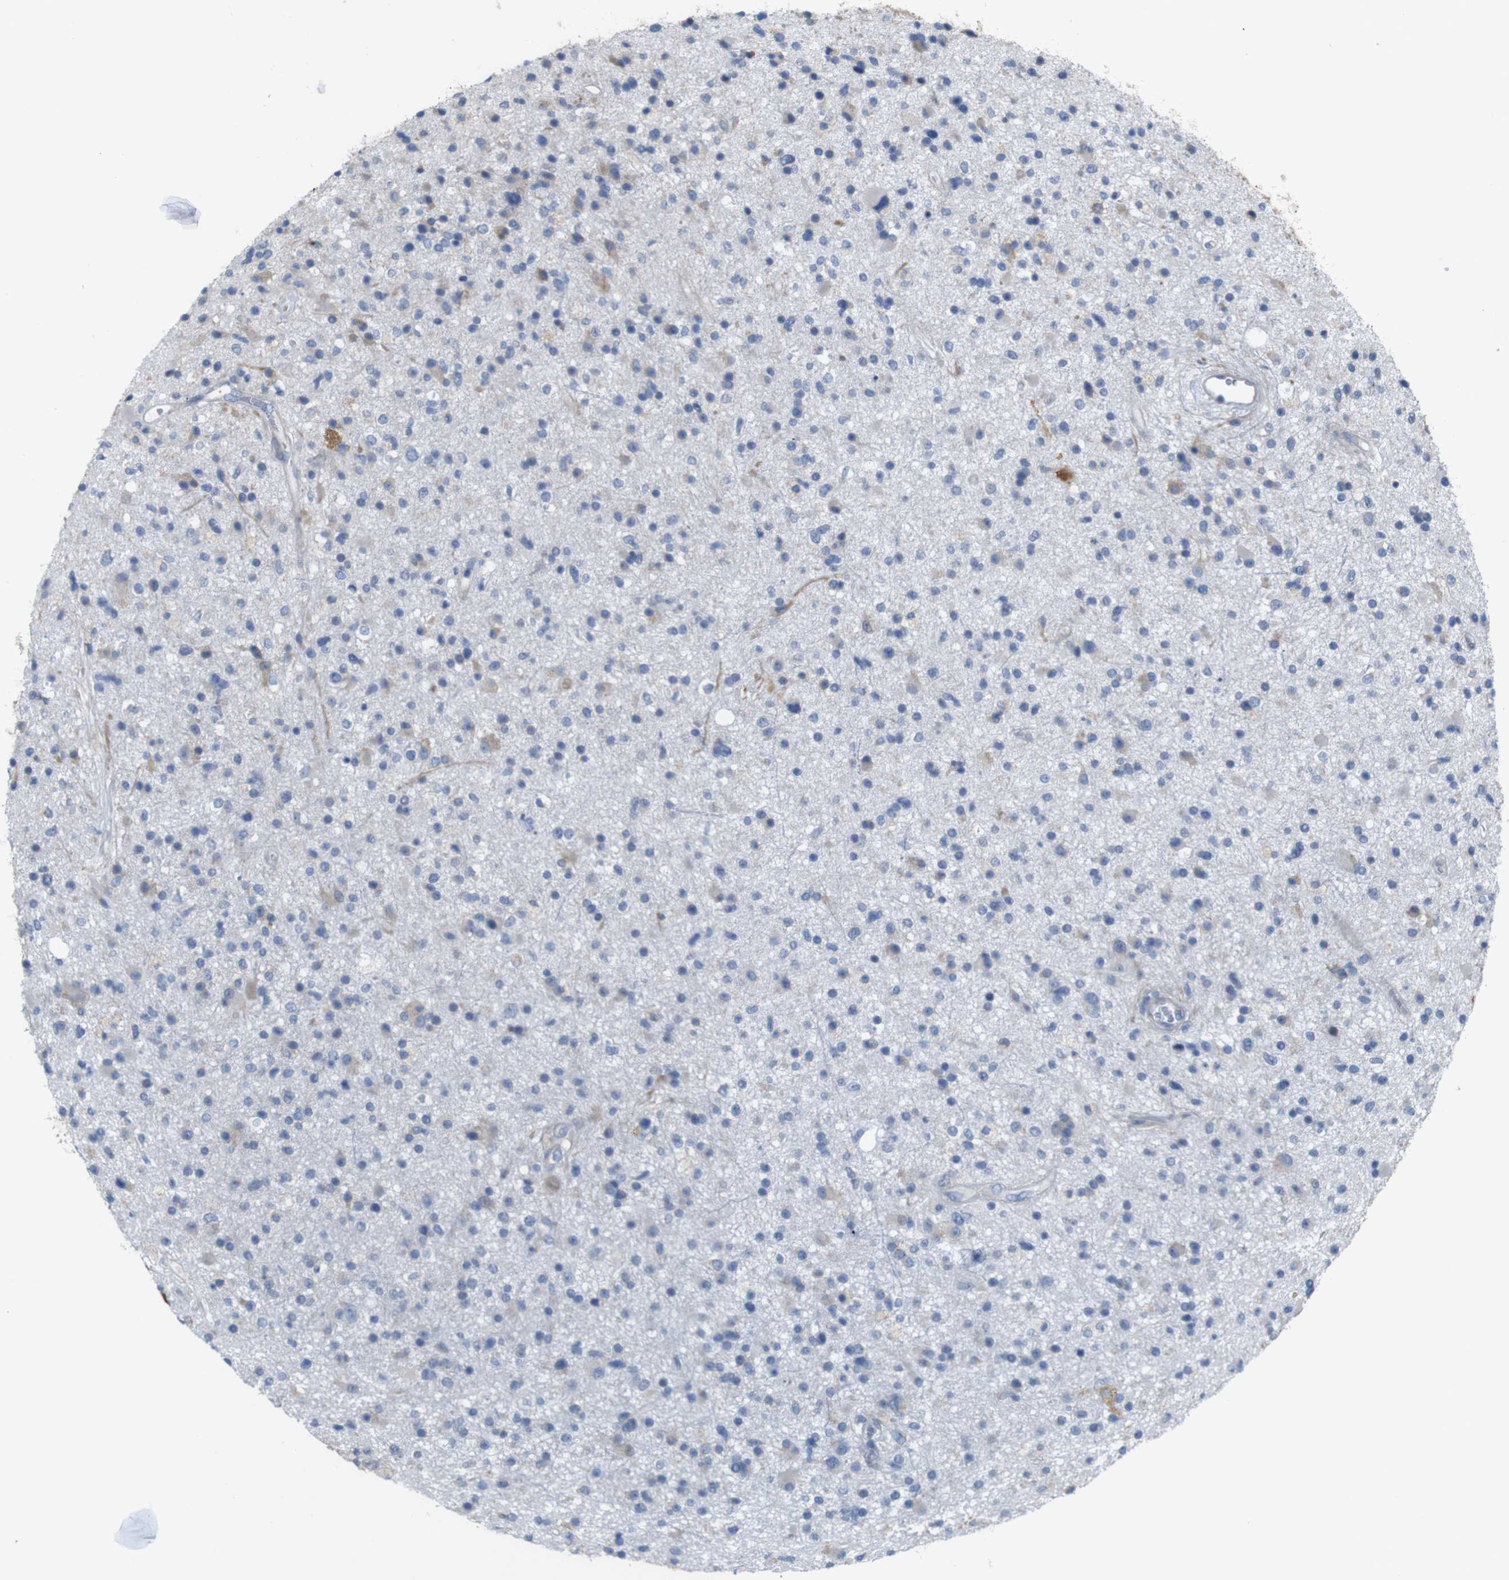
{"staining": {"intensity": "negative", "quantity": "none", "location": "none"}, "tissue": "glioma", "cell_type": "Tumor cells", "image_type": "cancer", "snomed": [{"axis": "morphology", "description": "Glioma, malignant, High grade"}, {"axis": "topography", "description": "Brain"}], "caption": "DAB (3,3'-diaminobenzidine) immunohistochemical staining of human malignant high-grade glioma exhibits no significant positivity in tumor cells.", "gene": "MYEOV", "patient": {"sex": "male", "age": 33}}